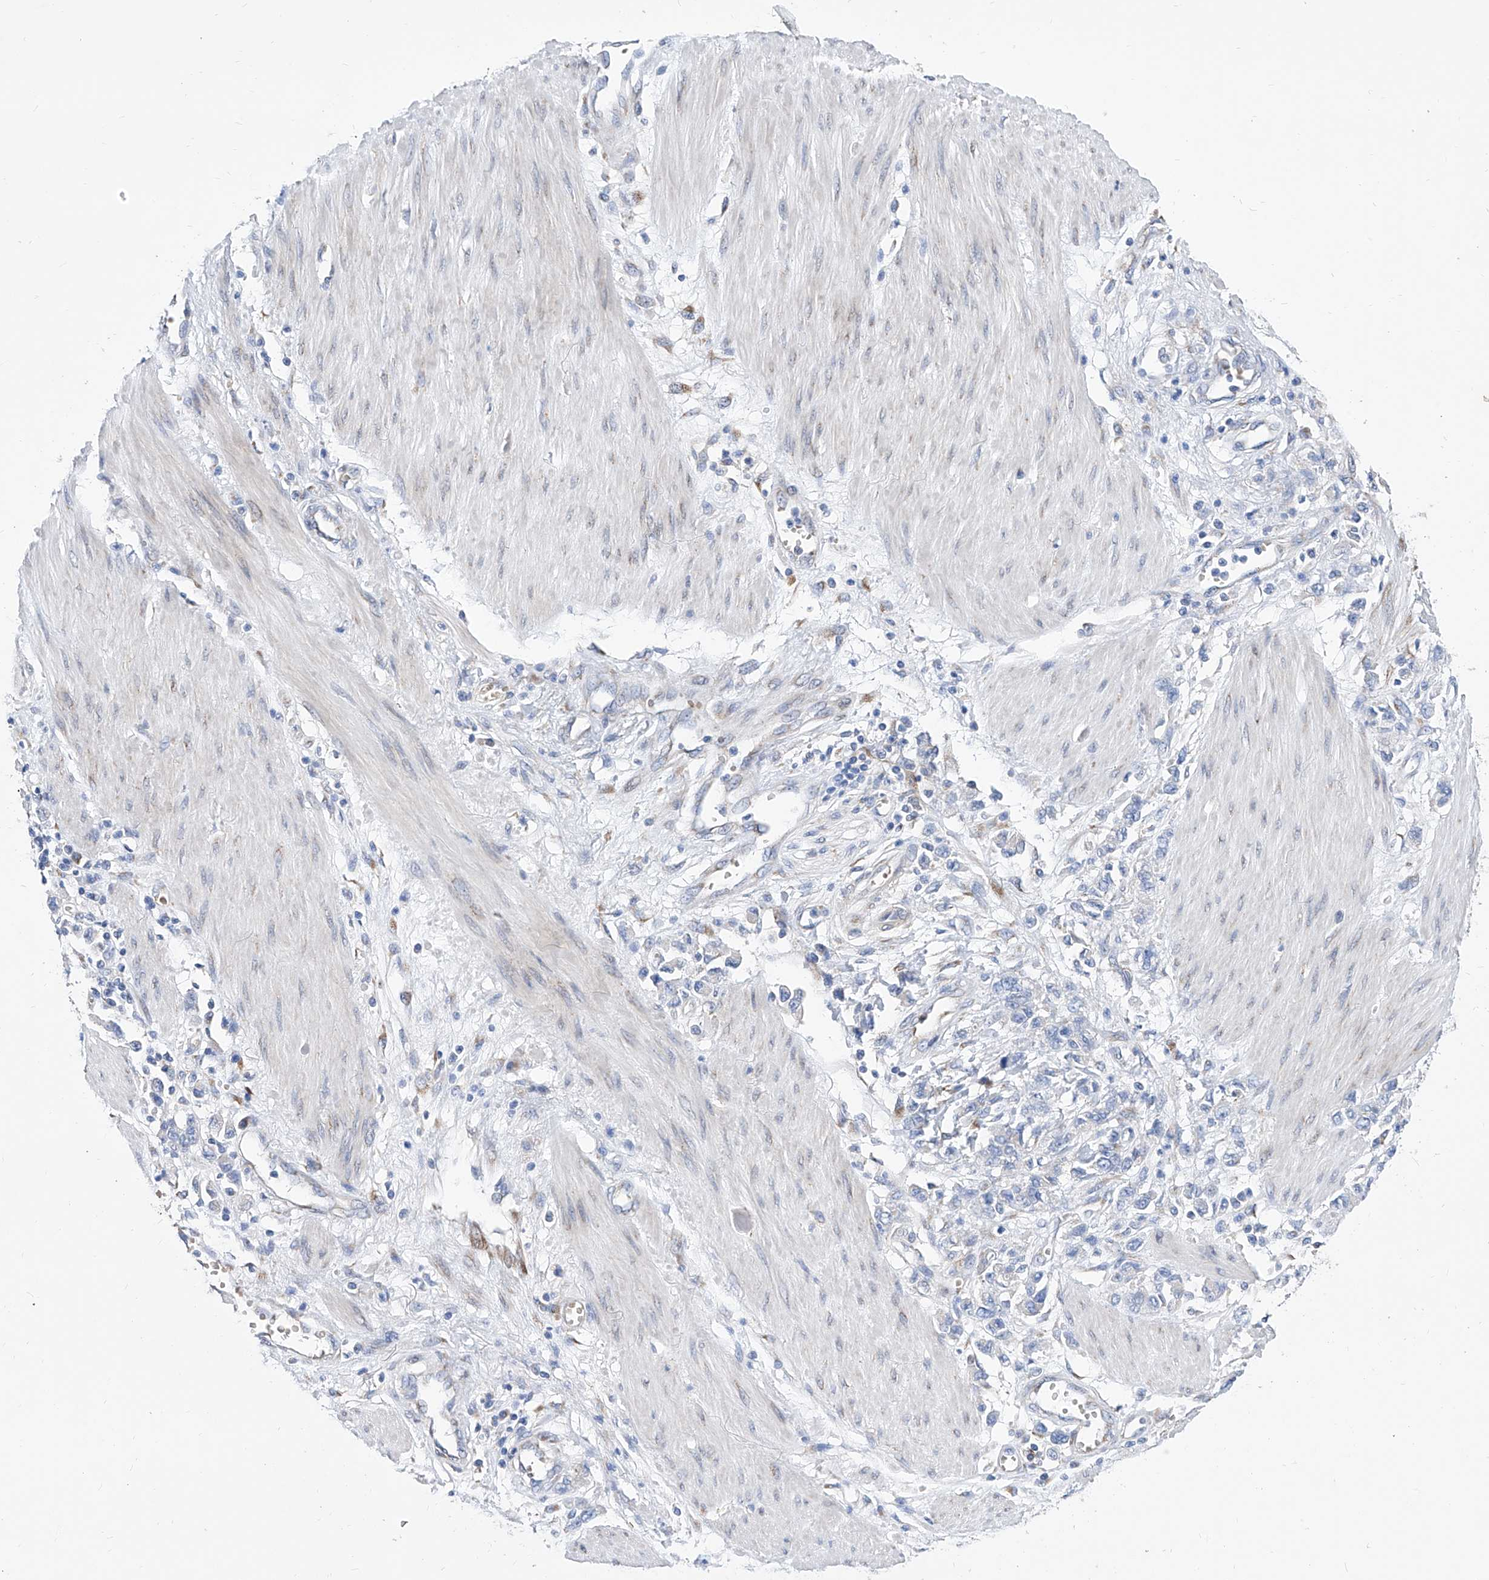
{"staining": {"intensity": "negative", "quantity": "none", "location": "none"}, "tissue": "stomach cancer", "cell_type": "Tumor cells", "image_type": "cancer", "snomed": [{"axis": "morphology", "description": "Adenocarcinoma, NOS"}, {"axis": "topography", "description": "Stomach"}], "caption": "The IHC image has no significant positivity in tumor cells of adenocarcinoma (stomach) tissue.", "gene": "TJAP1", "patient": {"sex": "female", "age": 76}}